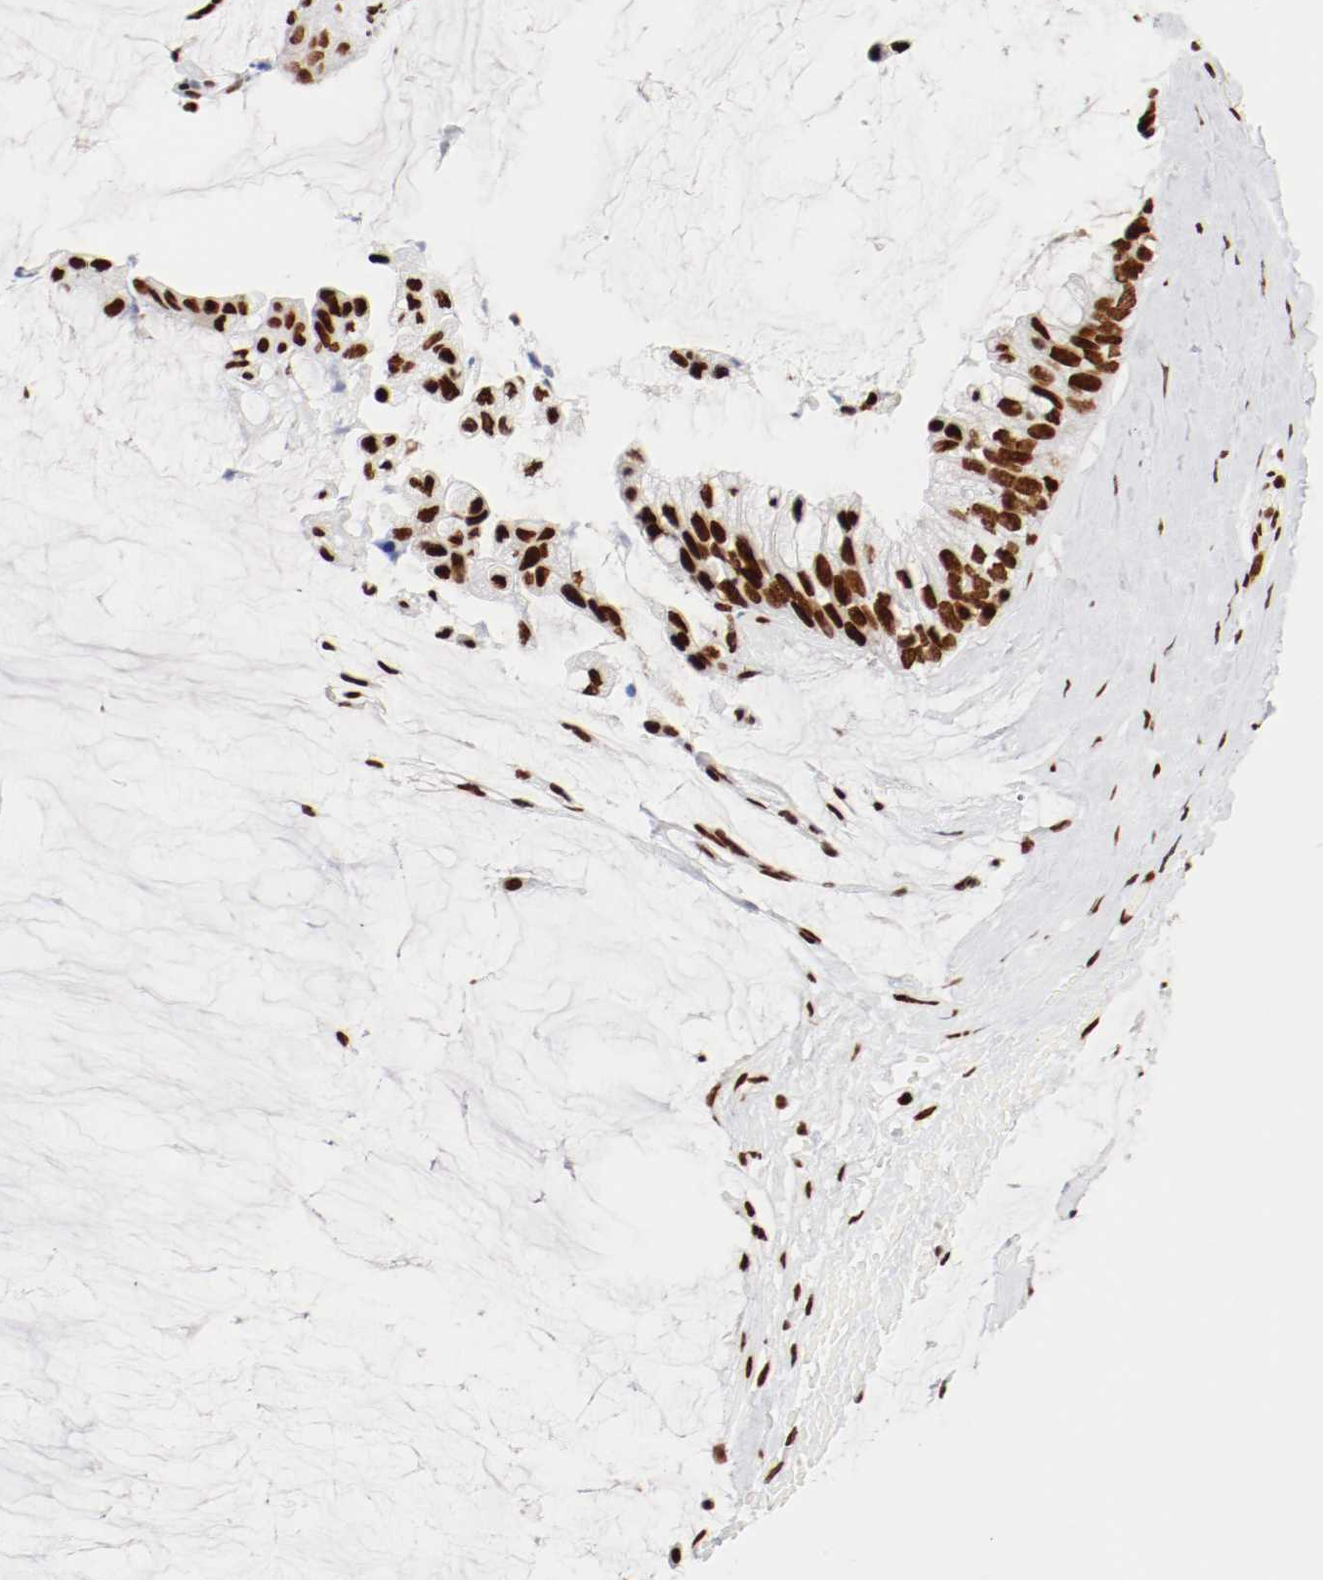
{"staining": {"intensity": "strong", "quantity": ">75%", "location": "nuclear"}, "tissue": "ovarian cancer", "cell_type": "Tumor cells", "image_type": "cancer", "snomed": [{"axis": "morphology", "description": "Cystadenocarcinoma, mucinous, NOS"}, {"axis": "topography", "description": "Ovary"}], "caption": "About >75% of tumor cells in mucinous cystadenocarcinoma (ovarian) show strong nuclear protein staining as visualized by brown immunohistochemical staining.", "gene": "CTBP1", "patient": {"sex": "female", "age": 39}}